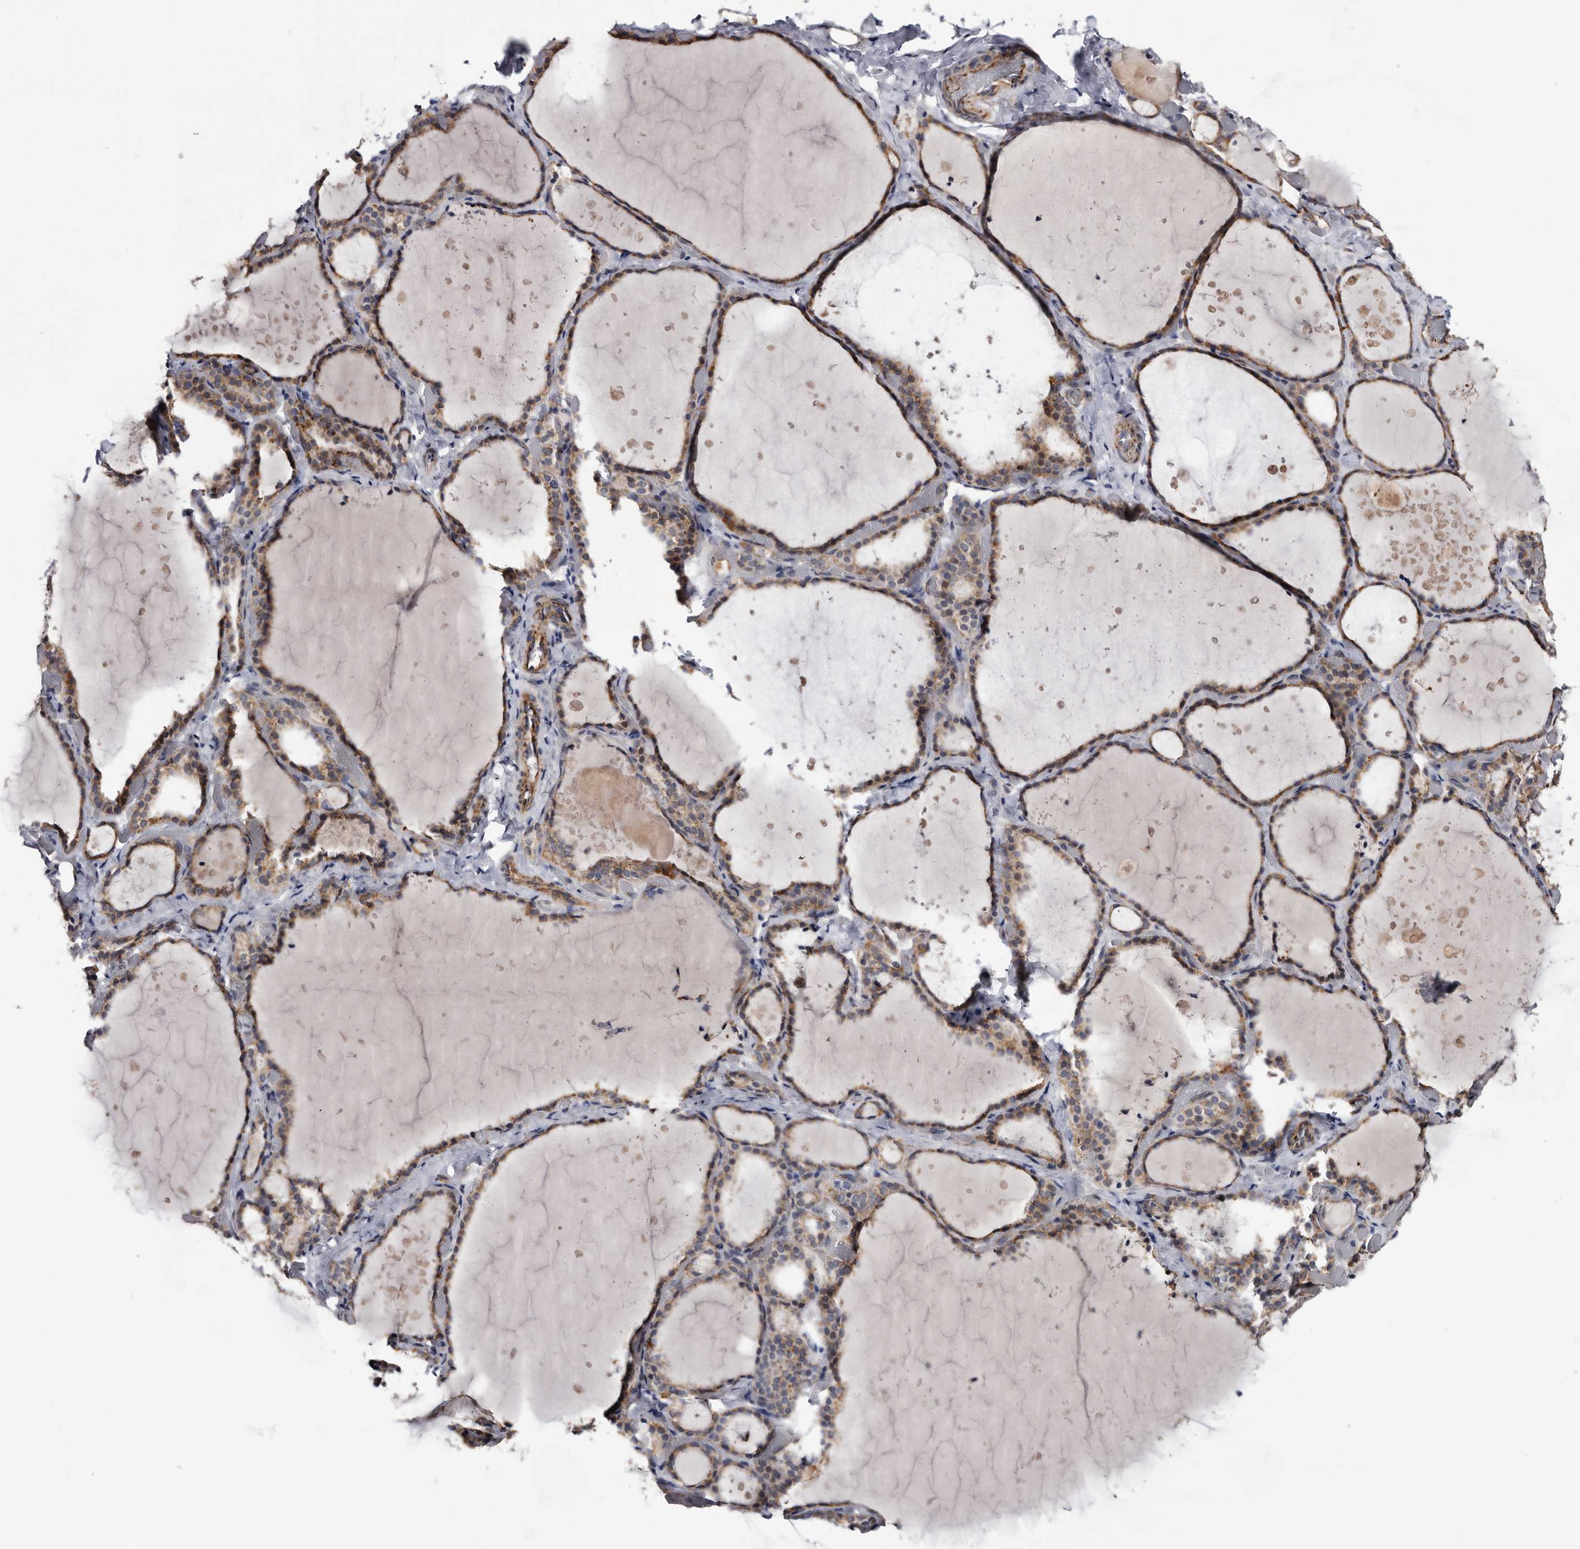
{"staining": {"intensity": "moderate", "quantity": ">75%", "location": "cytoplasmic/membranous"}, "tissue": "thyroid gland", "cell_type": "Glandular cells", "image_type": "normal", "snomed": [{"axis": "morphology", "description": "Normal tissue, NOS"}, {"axis": "topography", "description": "Thyroid gland"}], "caption": "Benign thyroid gland demonstrates moderate cytoplasmic/membranous expression in about >75% of glandular cells, visualized by immunohistochemistry.", "gene": "ARMCX2", "patient": {"sex": "female", "age": 44}}